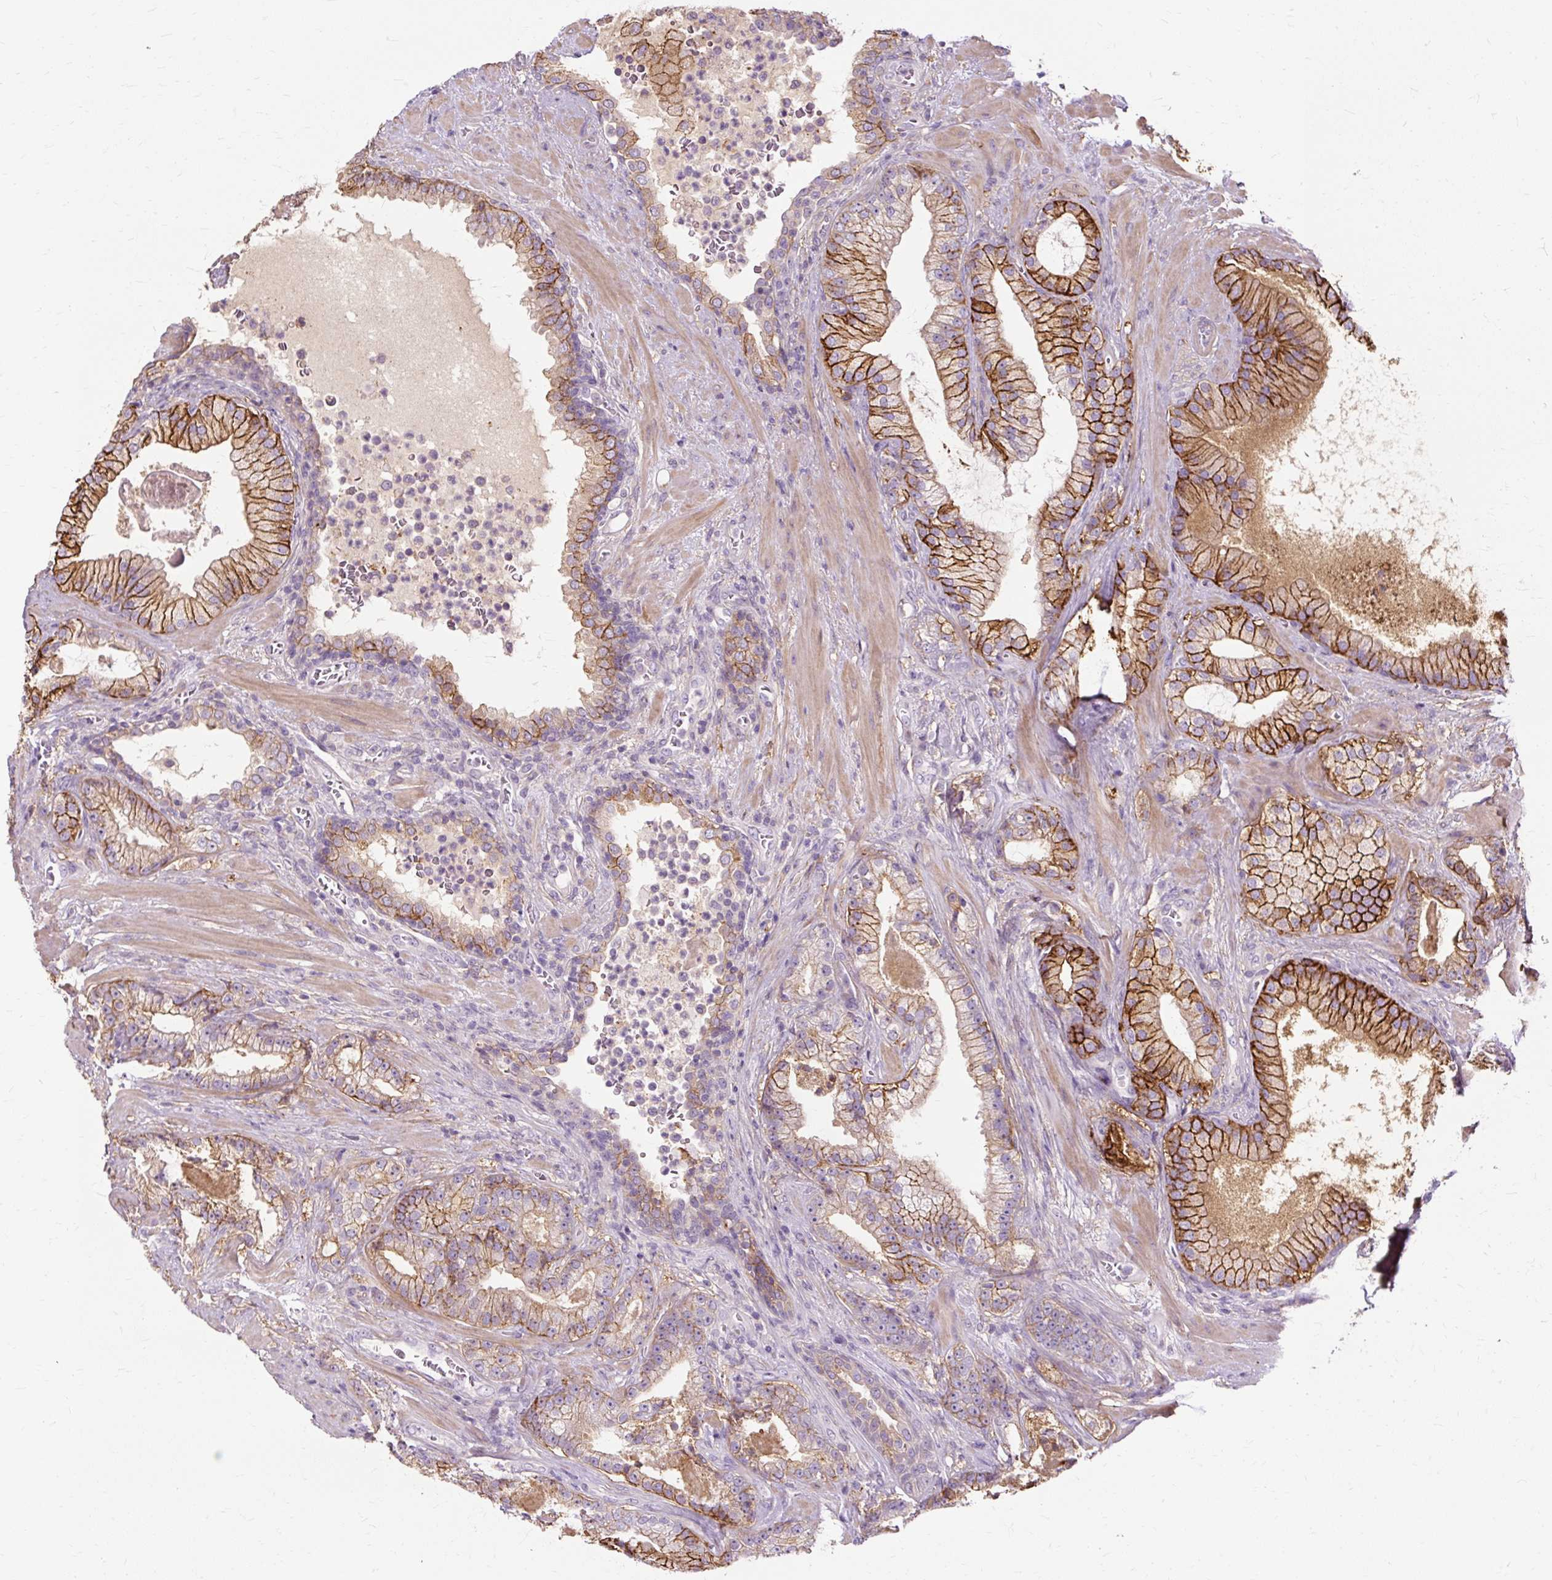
{"staining": {"intensity": "strong", "quantity": "25%-75%", "location": "cytoplasmic/membranous"}, "tissue": "prostate cancer", "cell_type": "Tumor cells", "image_type": "cancer", "snomed": [{"axis": "morphology", "description": "Adenocarcinoma, High grade"}, {"axis": "topography", "description": "Prostate"}], "caption": "A brown stain highlights strong cytoplasmic/membranous positivity of a protein in human prostate adenocarcinoma (high-grade) tumor cells.", "gene": "TSPAN8", "patient": {"sex": "male", "age": 68}}